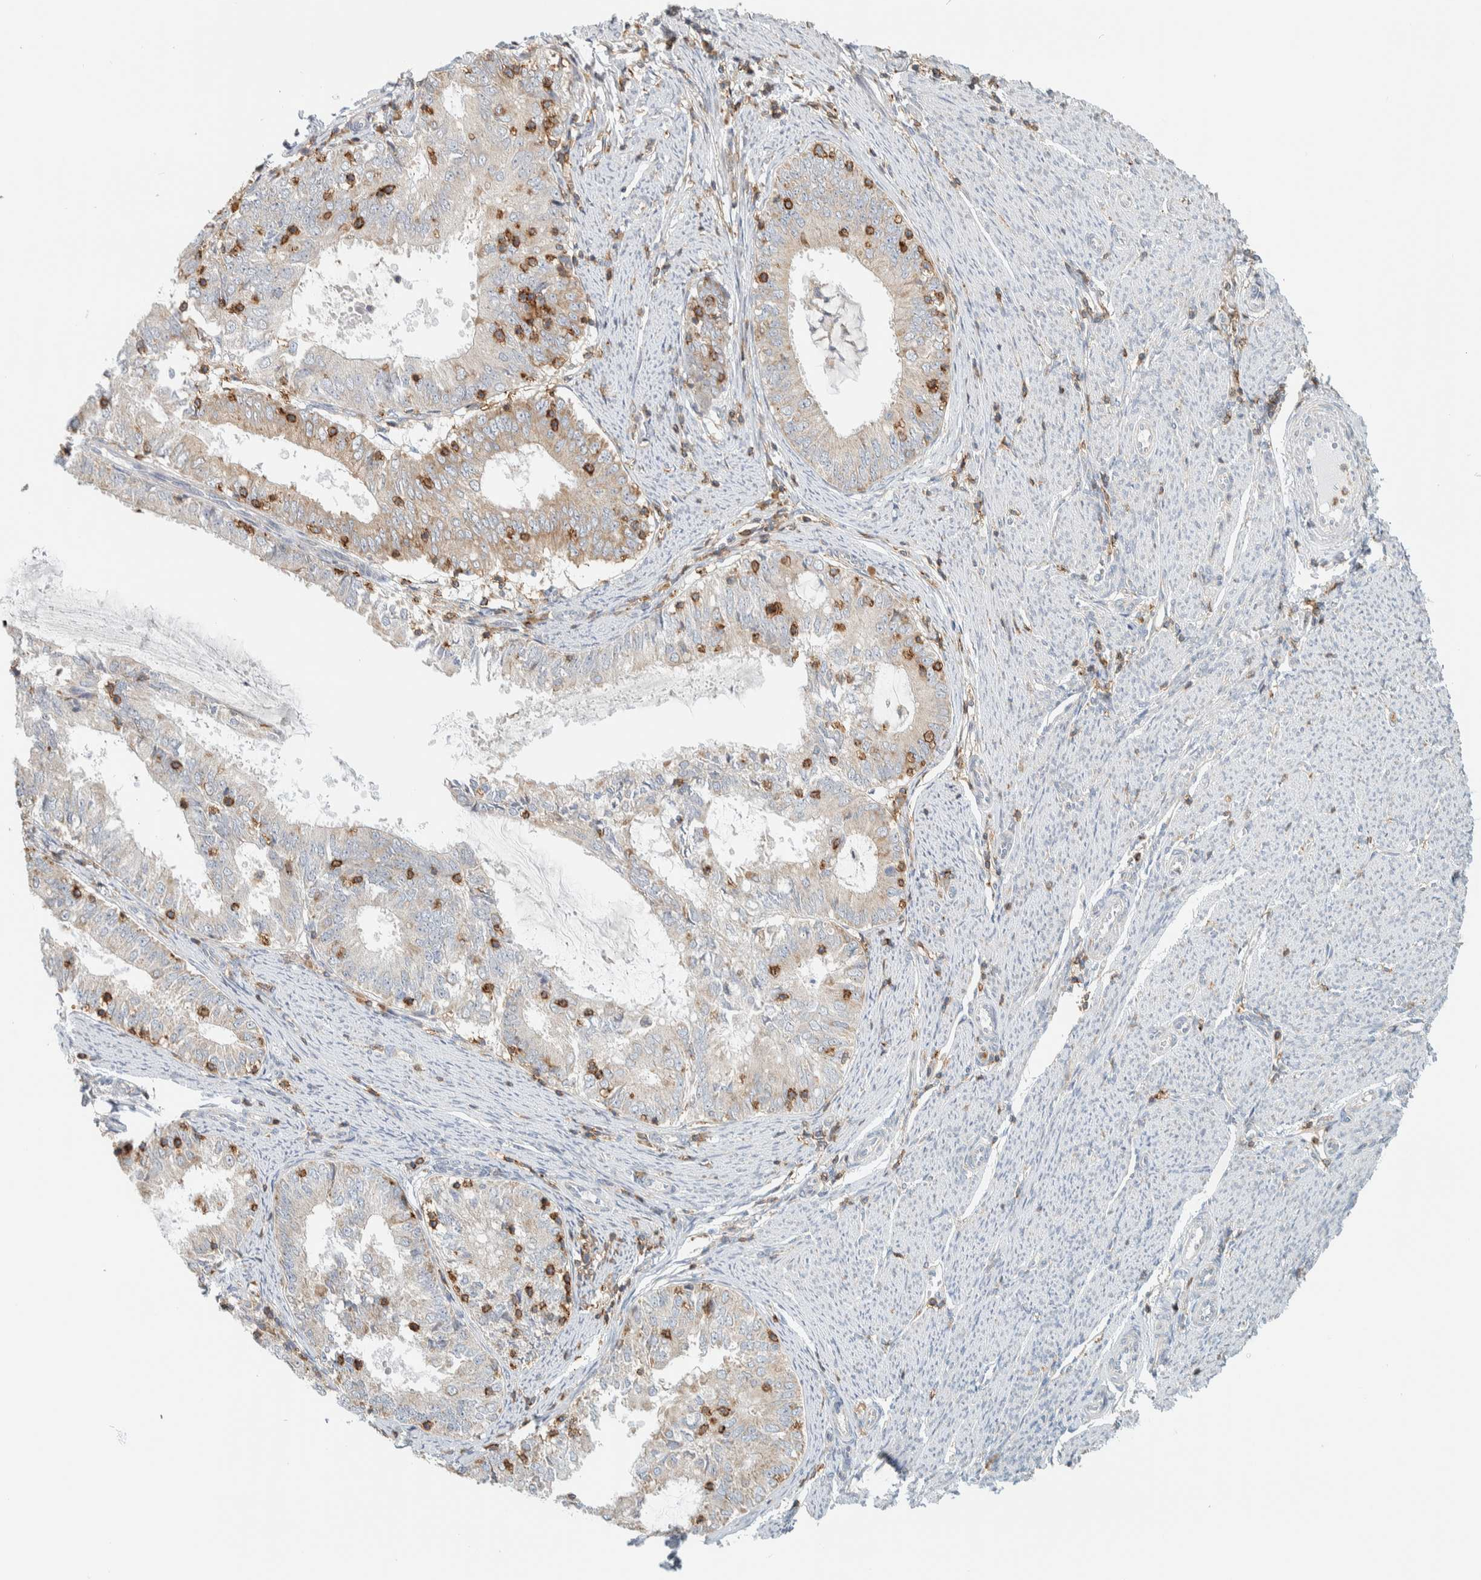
{"staining": {"intensity": "weak", "quantity": "<25%", "location": "cytoplasmic/membranous"}, "tissue": "endometrial cancer", "cell_type": "Tumor cells", "image_type": "cancer", "snomed": [{"axis": "morphology", "description": "Adenocarcinoma, NOS"}, {"axis": "topography", "description": "Endometrium"}], "caption": "Immunohistochemical staining of endometrial adenocarcinoma displays no significant positivity in tumor cells. The staining is performed using DAB (3,3'-diaminobenzidine) brown chromogen with nuclei counter-stained in using hematoxylin.", "gene": "CCDC57", "patient": {"sex": "female", "age": 57}}